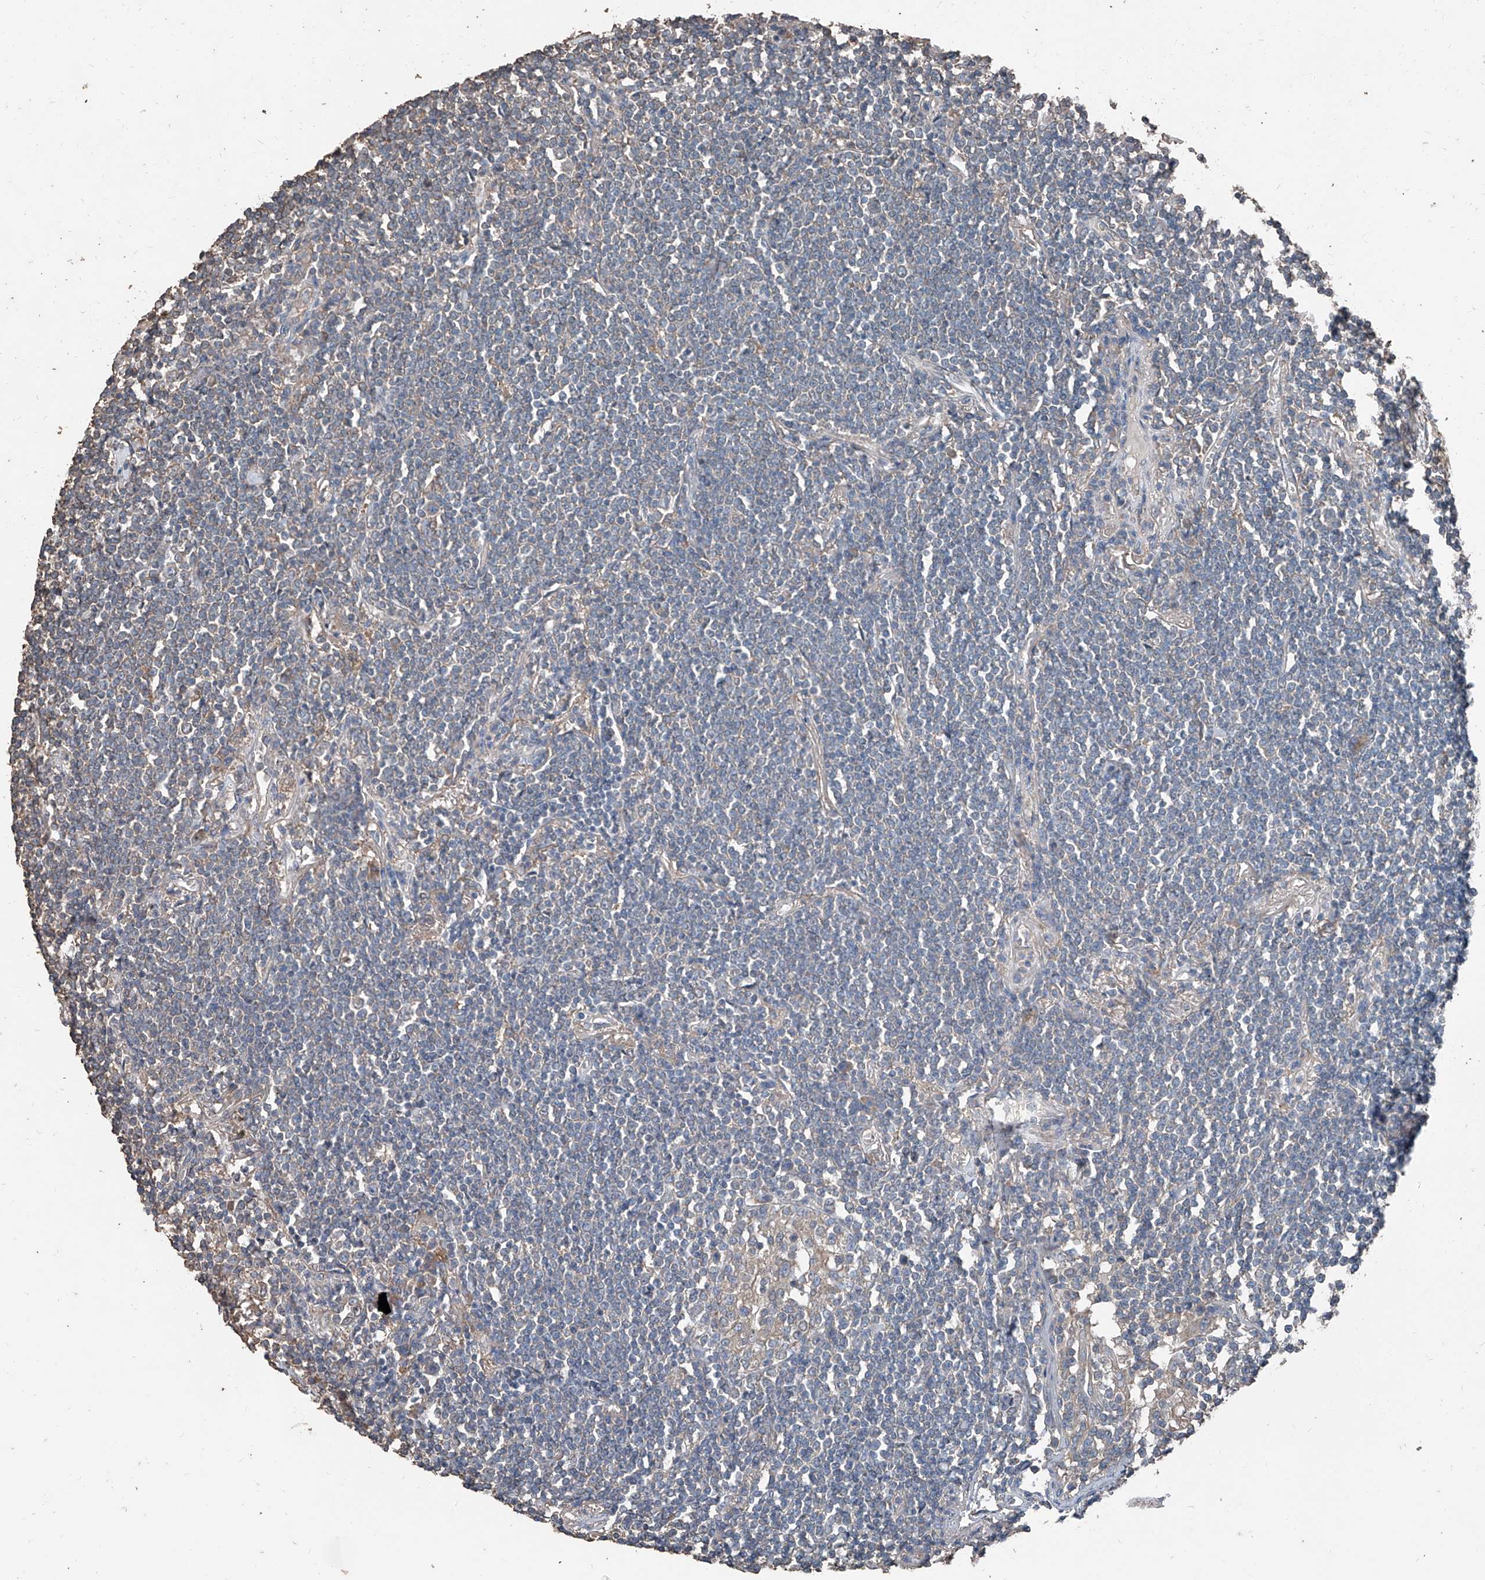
{"staining": {"intensity": "negative", "quantity": "none", "location": "none"}, "tissue": "lymphoma", "cell_type": "Tumor cells", "image_type": "cancer", "snomed": [{"axis": "morphology", "description": "Malignant lymphoma, non-Hodgkin's type, Low grade"}, {"axis": "topography", "description": "Lung"}], "caption": "An IHC micrograph of lymphoma is shown. There is no staining in tumor cells of lymphoma. (Stains: DAB (3,3'-diaminobenzidine) IHC with hematoxylin counter stain, Microscopy: brightfield microscopy at high magnification).", "gene": "MAMLD1", "patient": {"sex": "female", "age": 71}}